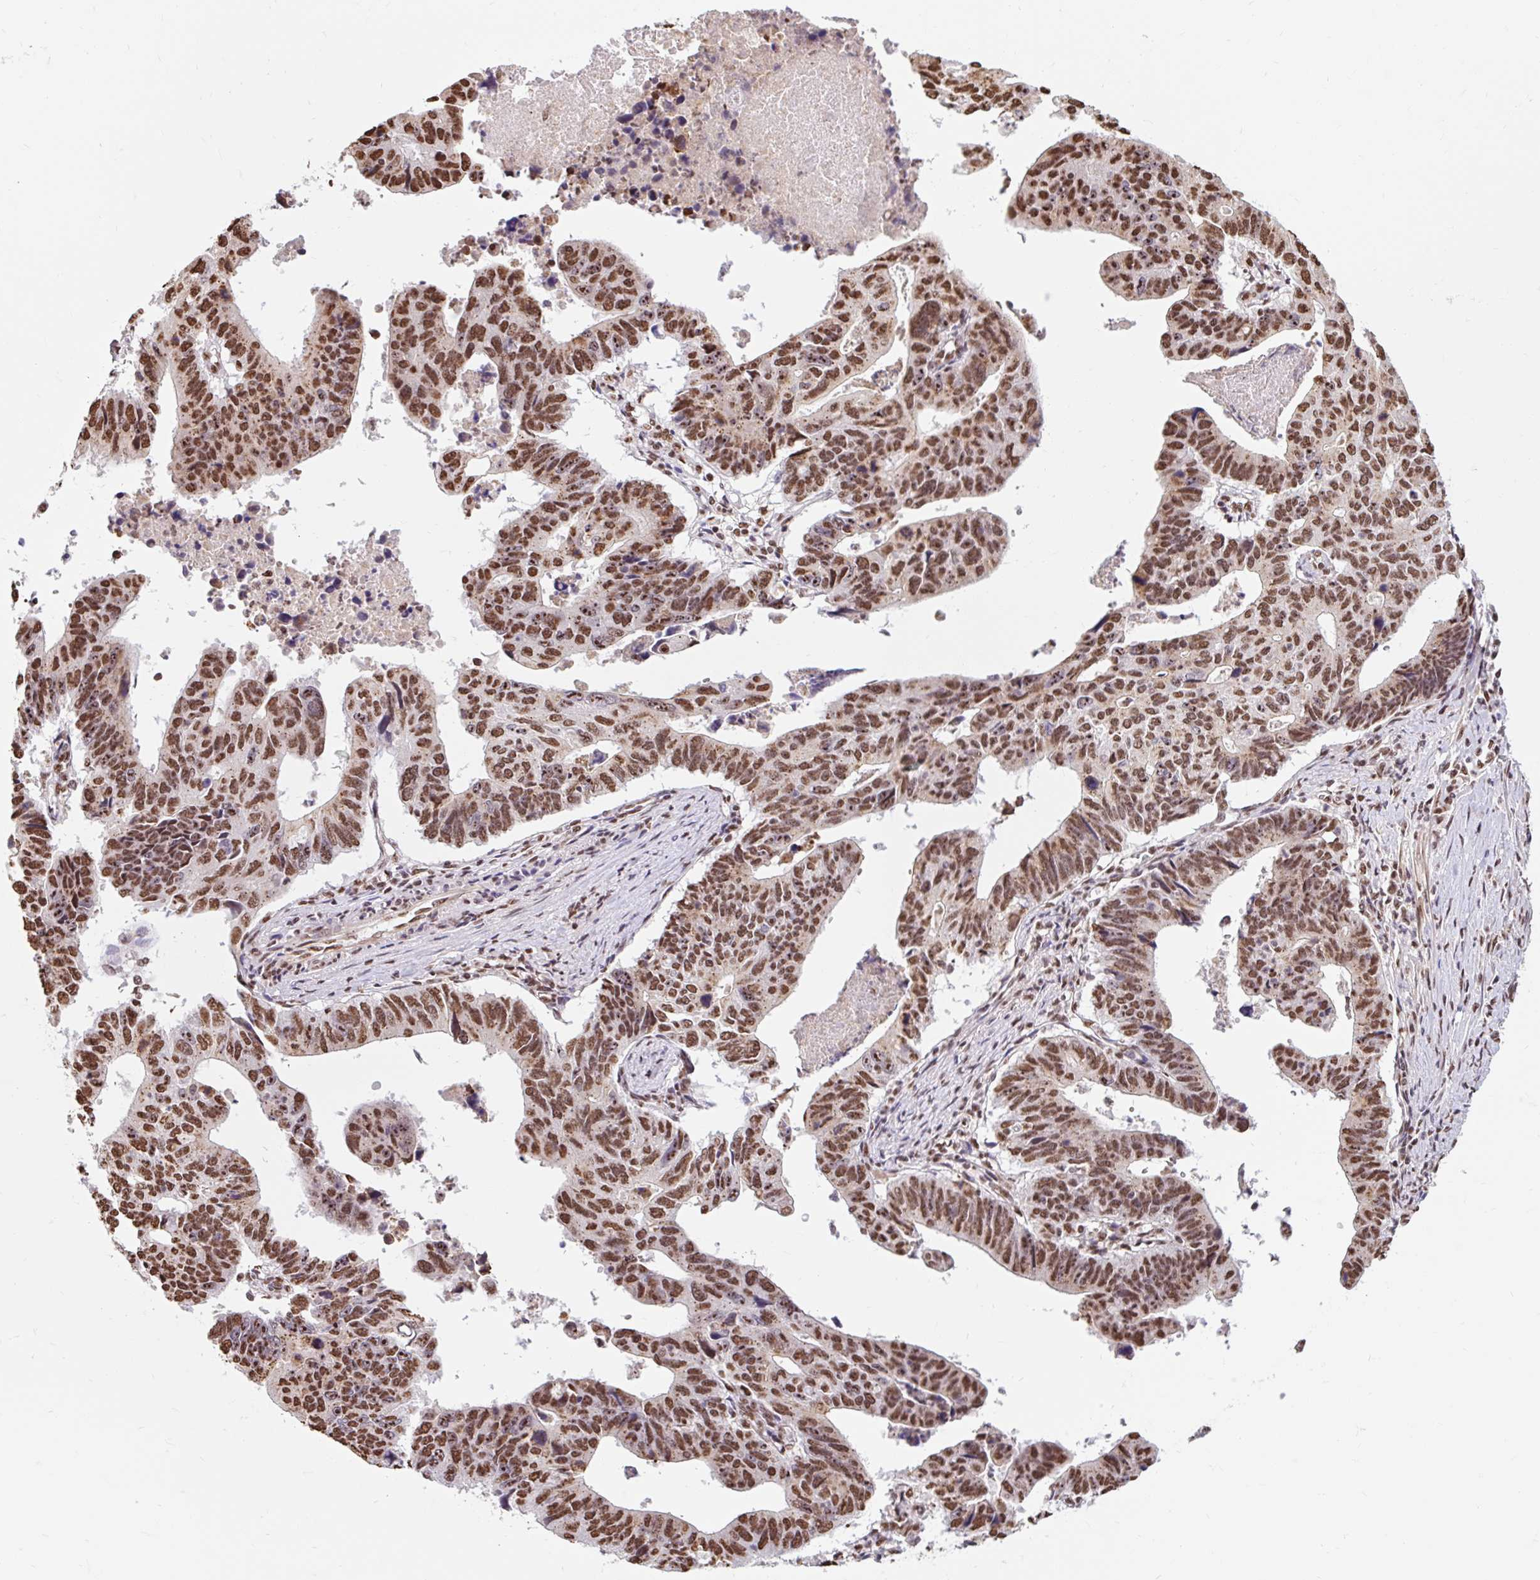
{"staining": {"intensity": "strong", "quantity": ">75%", "location": "nuclear"}, "tissue": "stomach cancer", "cell_type": "Tumor cells", "image_type": "cancer", "snomed": [{"axis": "morphology", "description": "Adenocarcinoma, NOS"}, {"axis": "topography", "description": "Stomach"}], "caption": "IHC of human stomach cancer (adenocarcinoma) demonstrates high levels of strong nuclear staining in approximately >75% of tumor cells. (brown staining indicates protein expression, while blue staining denotes nuclei).", "gene": "BICRA", "patient": {"sex": "male", "age": 59}}